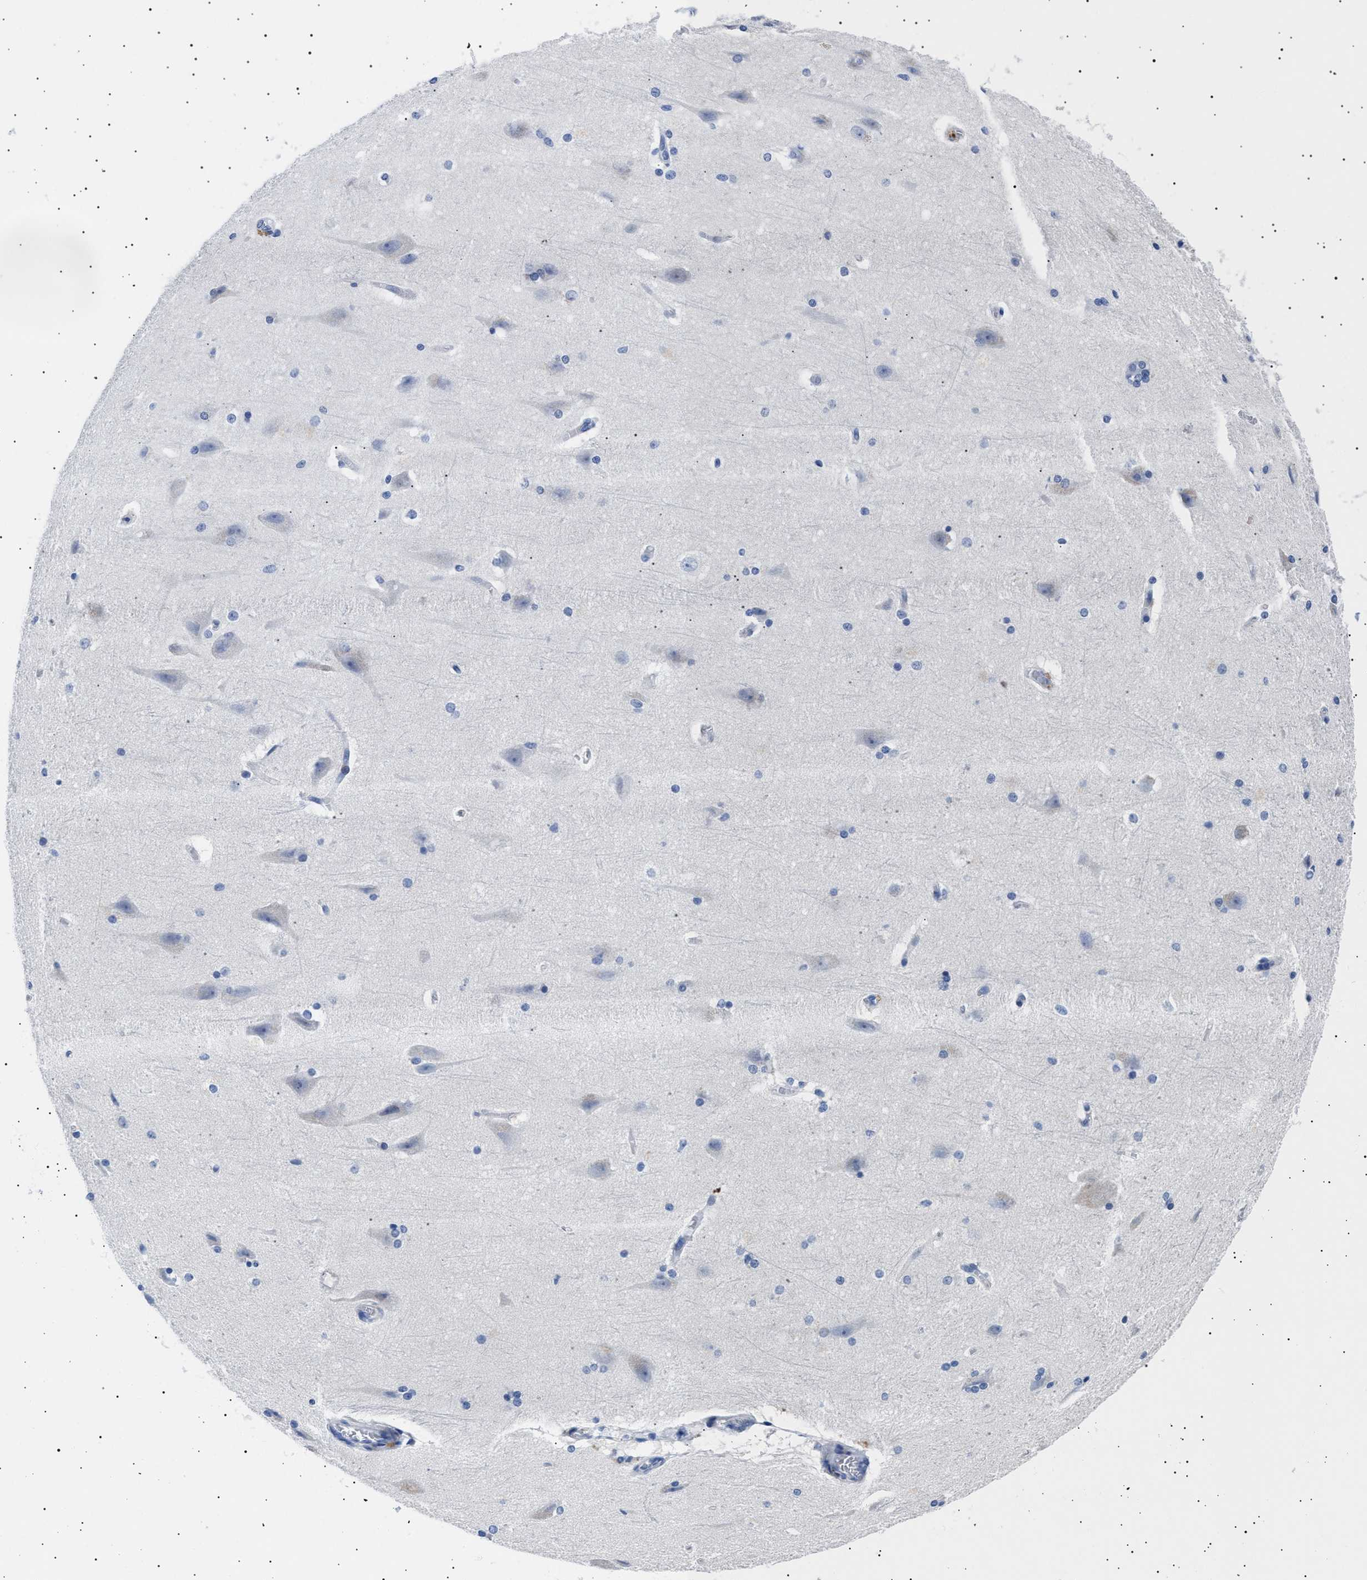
{"staining": {"intensity": "negative", "quantity": "none", "location": "none"}, "tissue": "cerebral cortex", "cell_type": "Endothelial cells", "image_type": "normal", "snomed": [{"axis": "morphology", "description": "Normal tissue, NOS"}, {"axis": "topography", "description": "Cerebral cortex"}, {"axis": "topography", "description": "Hippocampus"}], "caption": "Immunohistochemistry (IHC) micrograph of benign human cerebral cortex stained for a protein (brown), which shows no positivity in endothelial cells.", "gene": "HEMGN", "patient": {"sex": "female", "age": 19}}